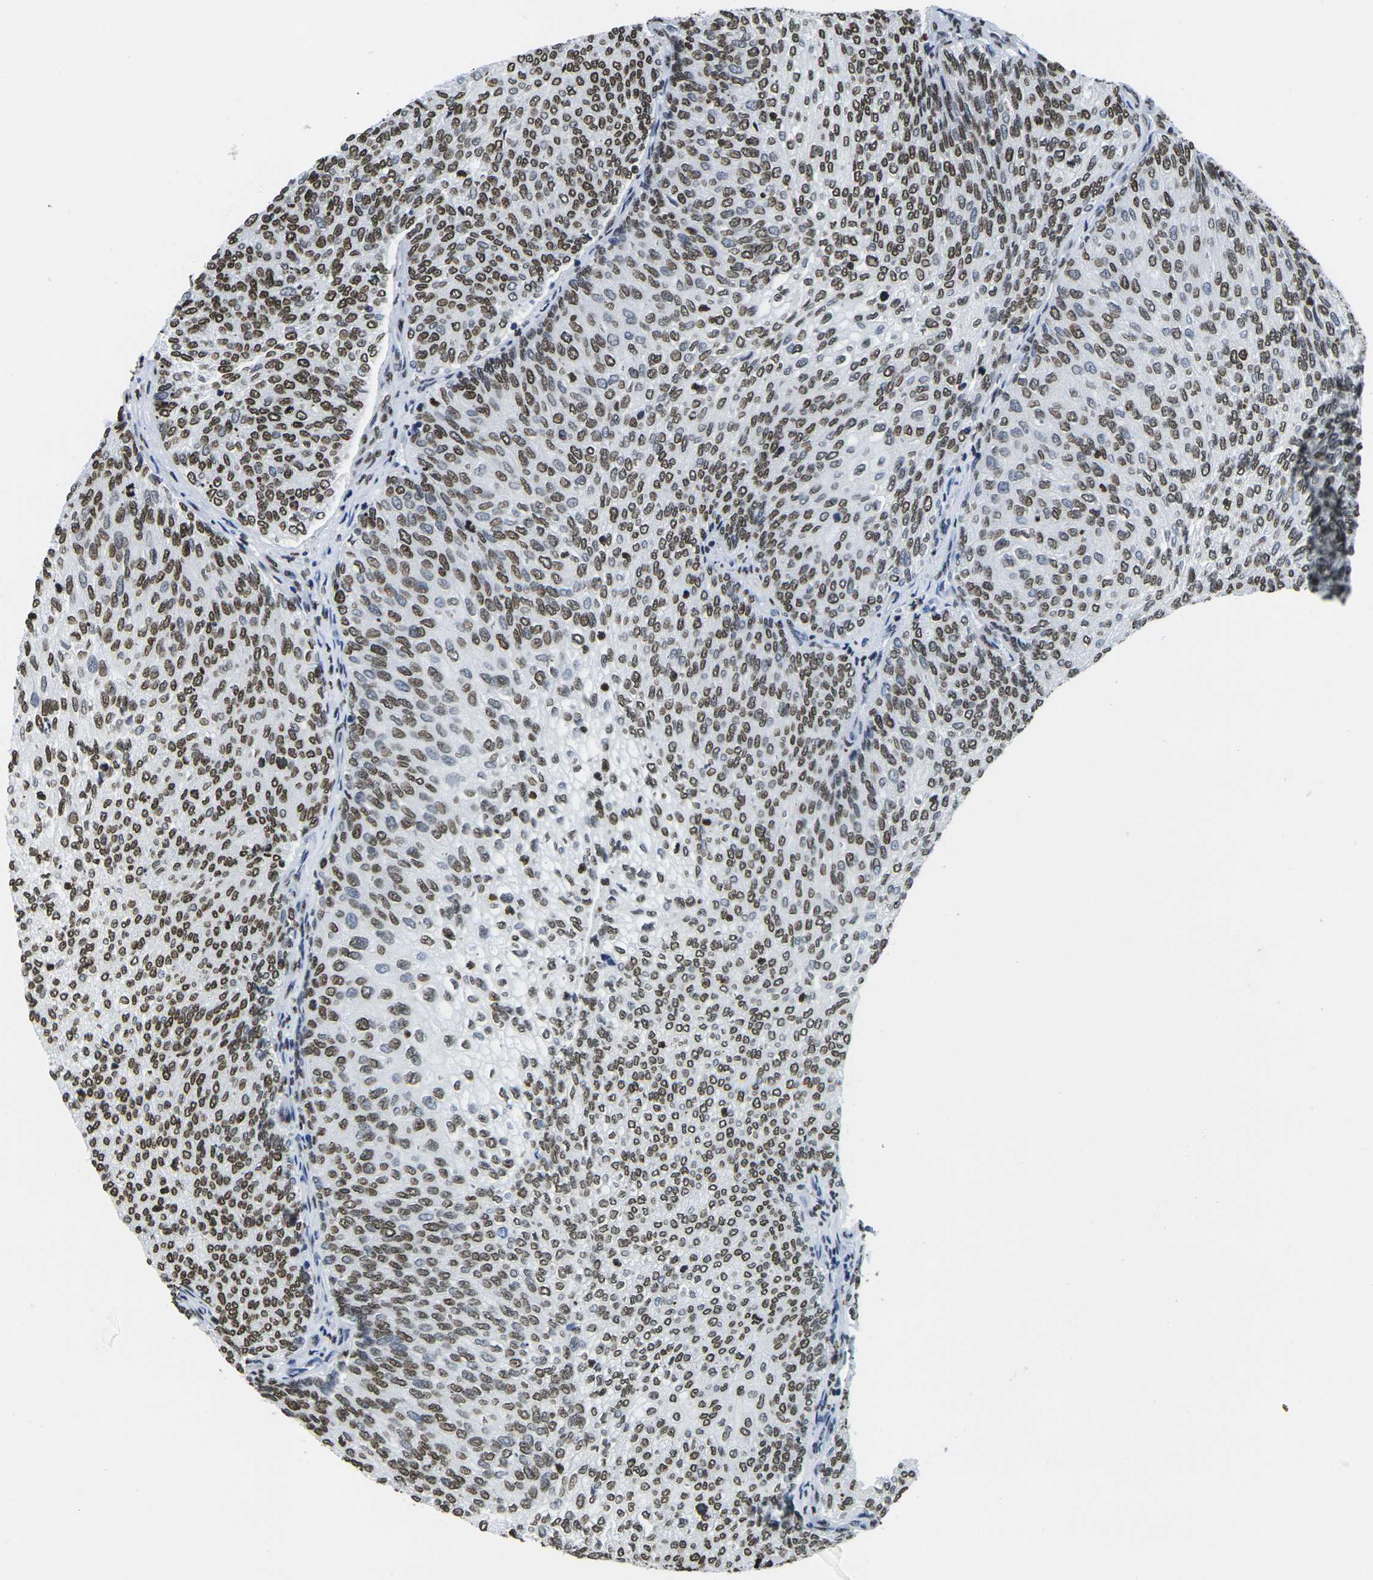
{"staining": {"intensity": "strong", "quantity": ">75%", "location": "nuclear"}, "tissue": "urothelial cancer", "cell_type": "Tumor cells", "image_type": "cancer", "snomed": [{"axis": "morphology", "description": "Urothelial carcinoma, Low grade"}, {"axis": "topography", "description": "Urinary bladder"}], "caption": "Human urothelial cancer stained with a brown dye demonstrates strong nuclear positive staining in about >75% of tumor cells.", "gene": "DRAXIN", "patient": {"sex": "female", "age": 79}}